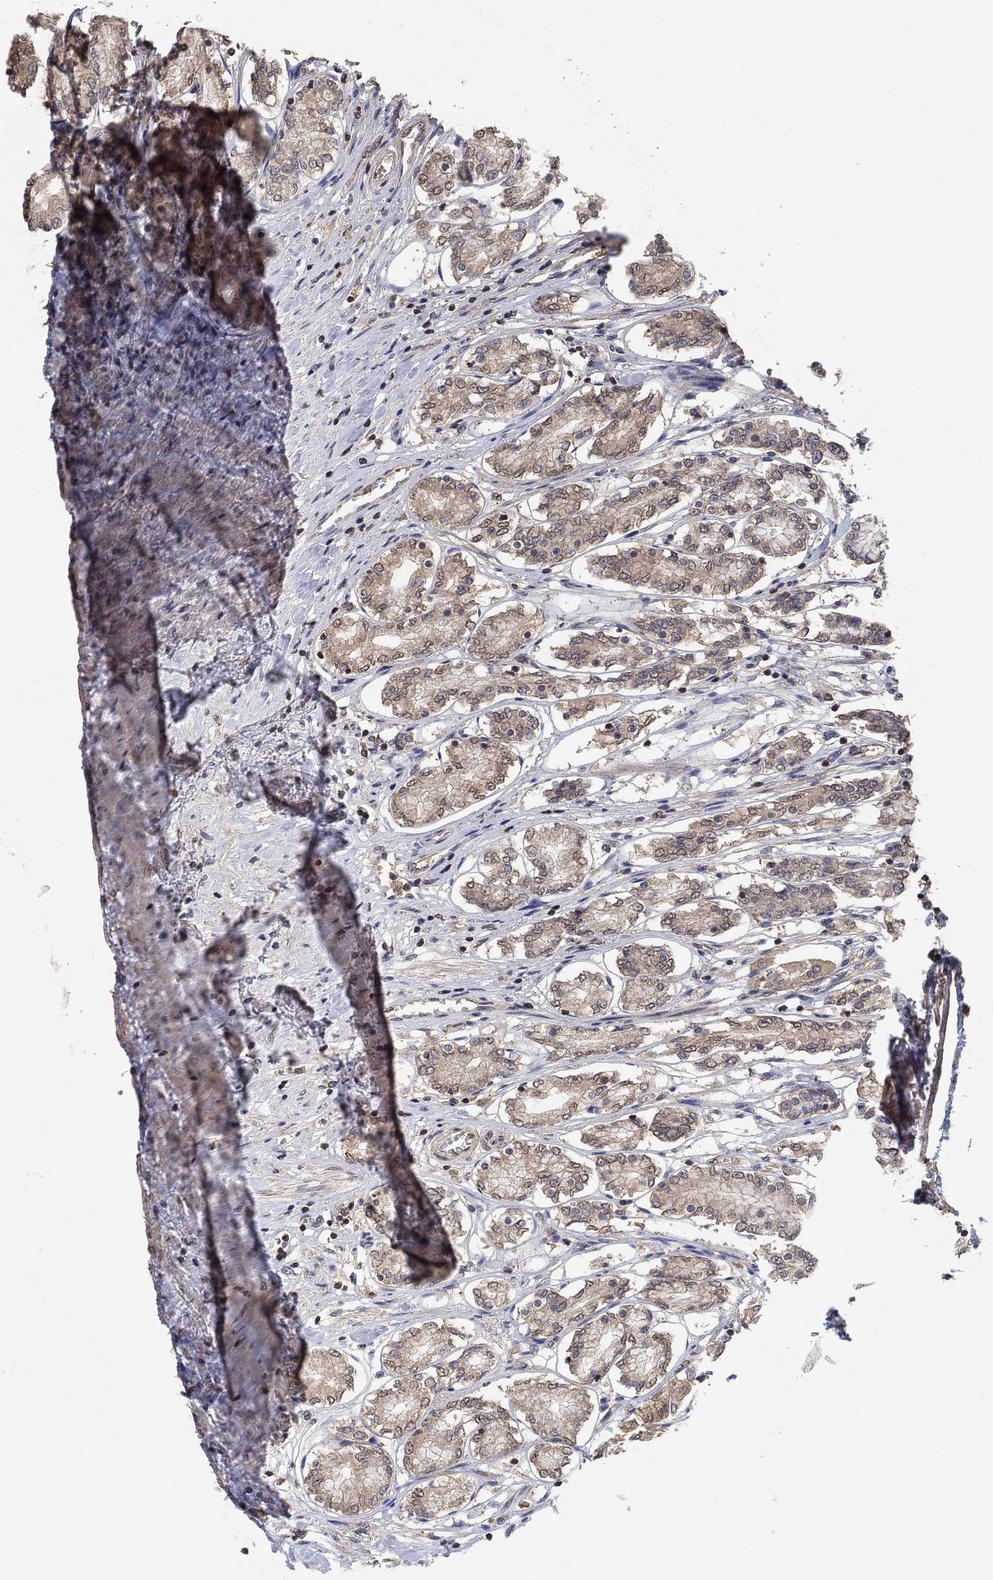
{"staining": {"intensity": "weak", "quantity": "<25%", "location": "cytoplasmic/membranous"}, "tissue": "stomach", "cell_type": "Glandular cells", "image_type": "normal", "snomed": [{"axis": "morphology", "description": "Normal tissue, NOS"}, {"axis": "topography", "description": "Stomach"}], "caption": "High magnification brightfield microscopy of normal stomach stained with DAB (3,3'-diaminobenzidine) (brown) and counterstained with hematoxylin (blue): glandular cells show no significant positivity. Nuclei are stained in blue.", "gene": "CCDC43", "patient": {"sex": "female", "age": 65}}